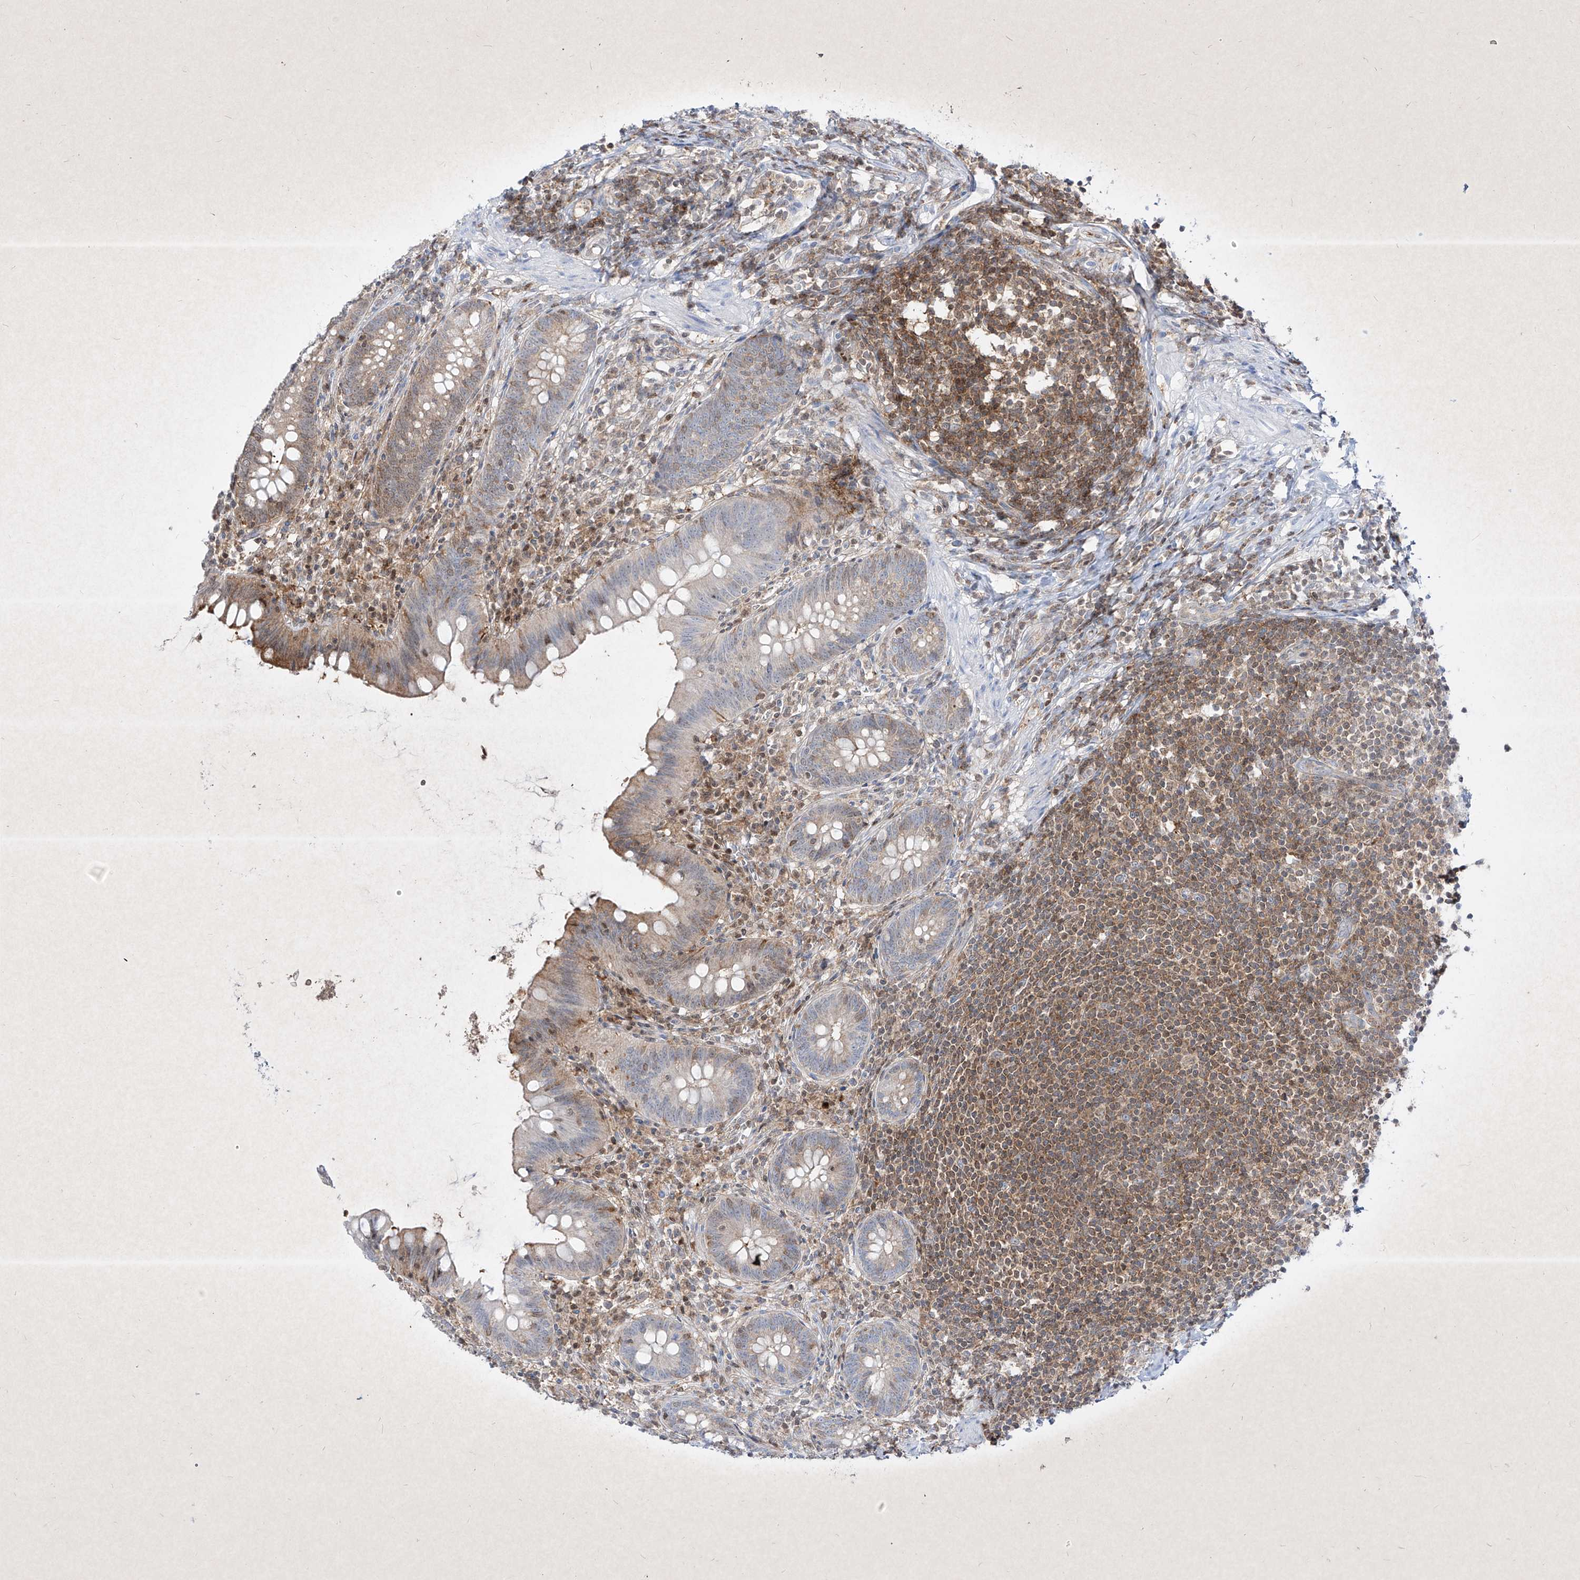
{"staining": {"intensity": "moderate", "quantity": "25%-75%", "location": "cytoplasmic/membranous,nuclear"}, "tissue": "appendix", "cell_type": "Glandular cells", "image_type": "normal", "snomed": [{"axis": "morphology", "description": "Normal tissue, NOS"}, {"axis": "topography", "description": "Appendix"}], "caption": "Immunohistochemical staining of unremarkable appendix reveals moderate cytoplasmic/membranous,nuclear protein positivity in approximately 25%-75% of glandular cells. The staining was performed using DAB to visualize the protein expression in brown, while the nuclei were stained in blue with hematoxylin (Magnification: 20x).", "gene": "PSMB10", "patient": {"sex": "female", "age": 62}}